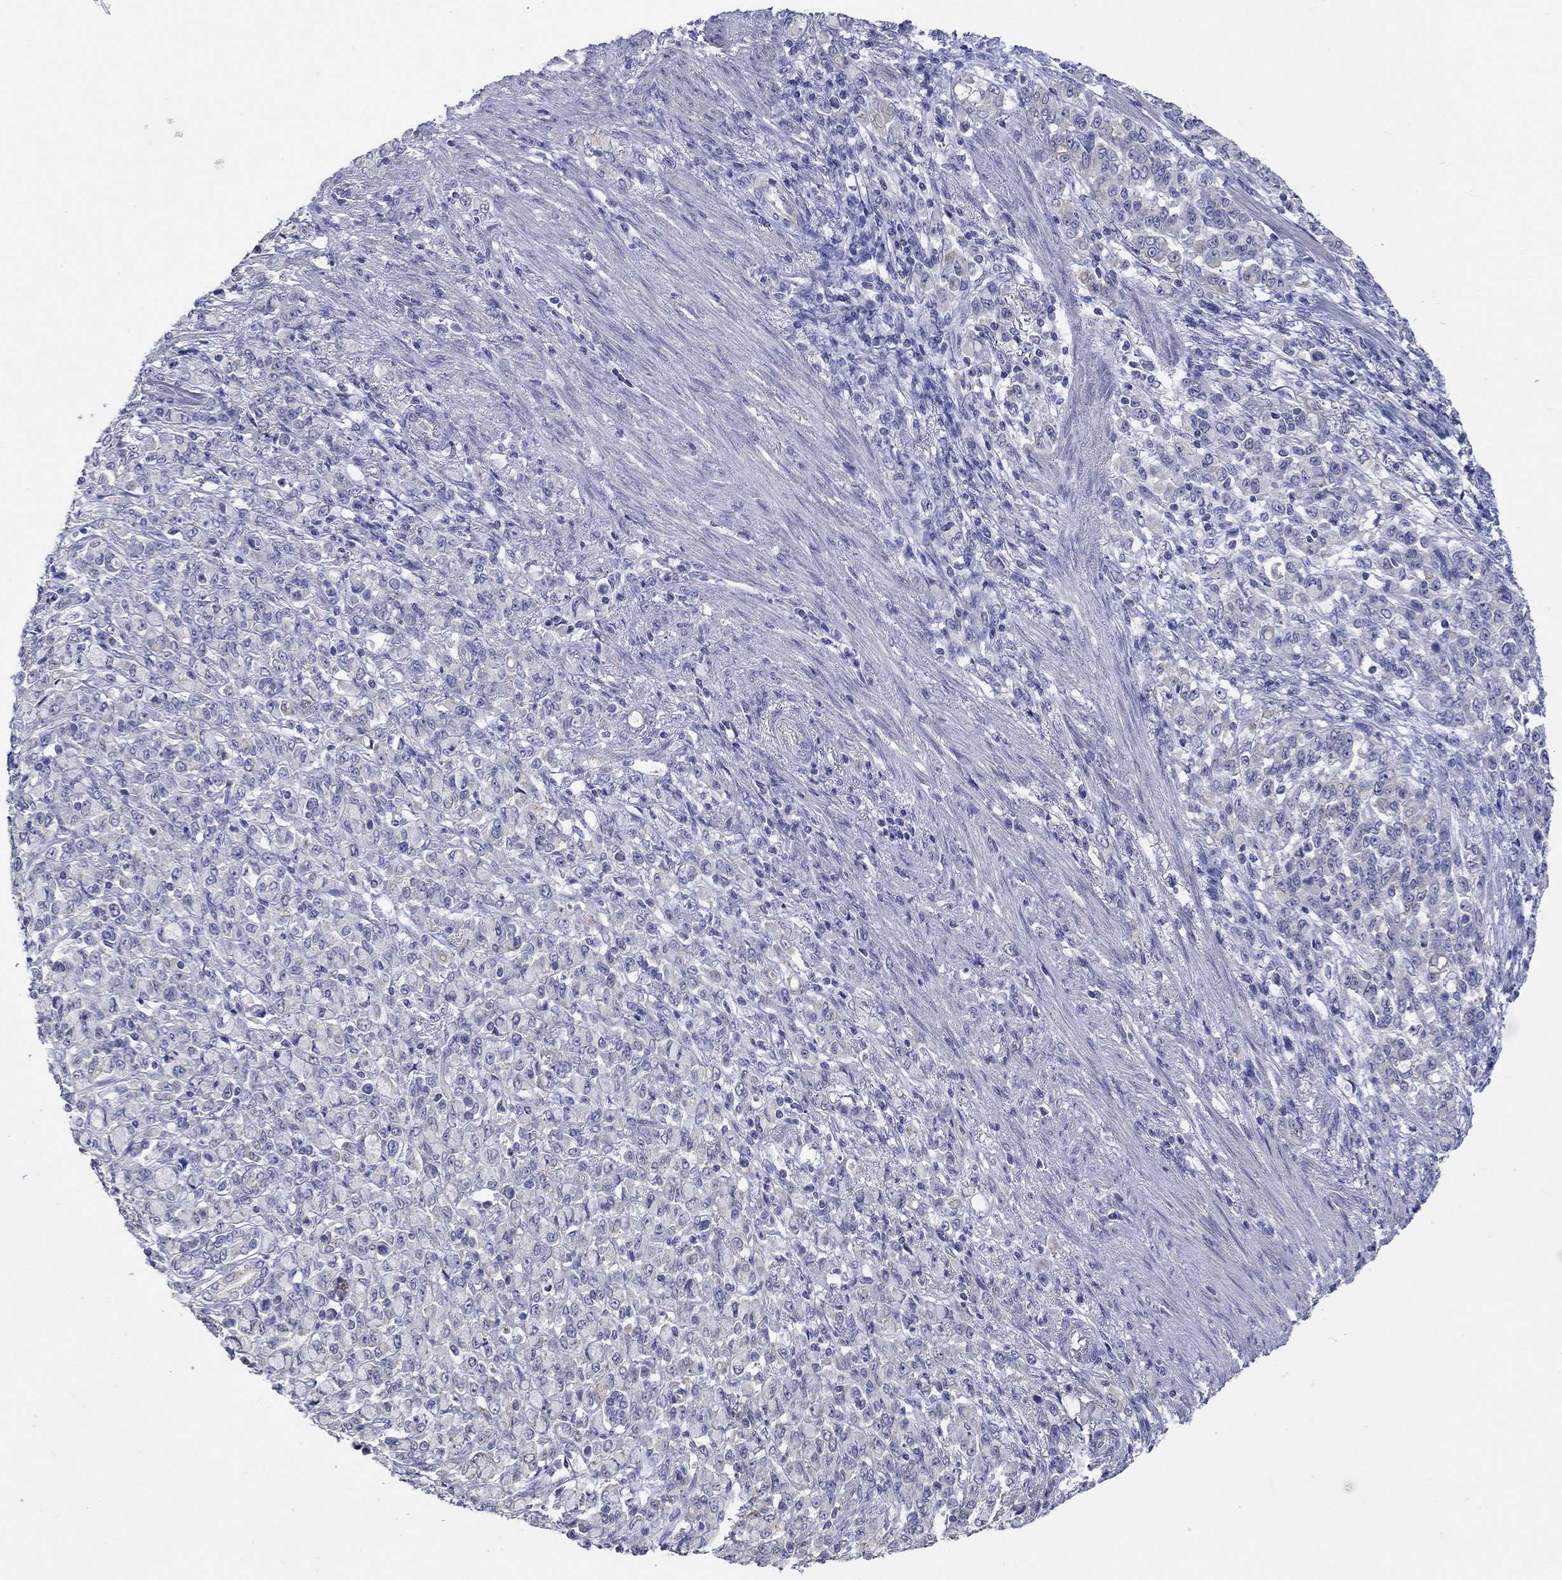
{"staining": {"intensity": "negative", "quantity": "none", "location": "none"}, "tissue": "stomach cancer", "cell_type": "Tumor cells", "image_type": "cancer", "snomed": [{"axis": "morphology", "description": "Normal tissue, NOS"}, {"axis": "morphology", "description": "Adenocarcinoma, NOS"}, {"axis": "topography", "description": "Stomach"}], "caption": "Immunohistochemical staining of human adenocarcinoma (stomach) shows no significant staining in tumor cells.", "gene": "AGRP", "patient": {"sex": "female", "age": 79}}